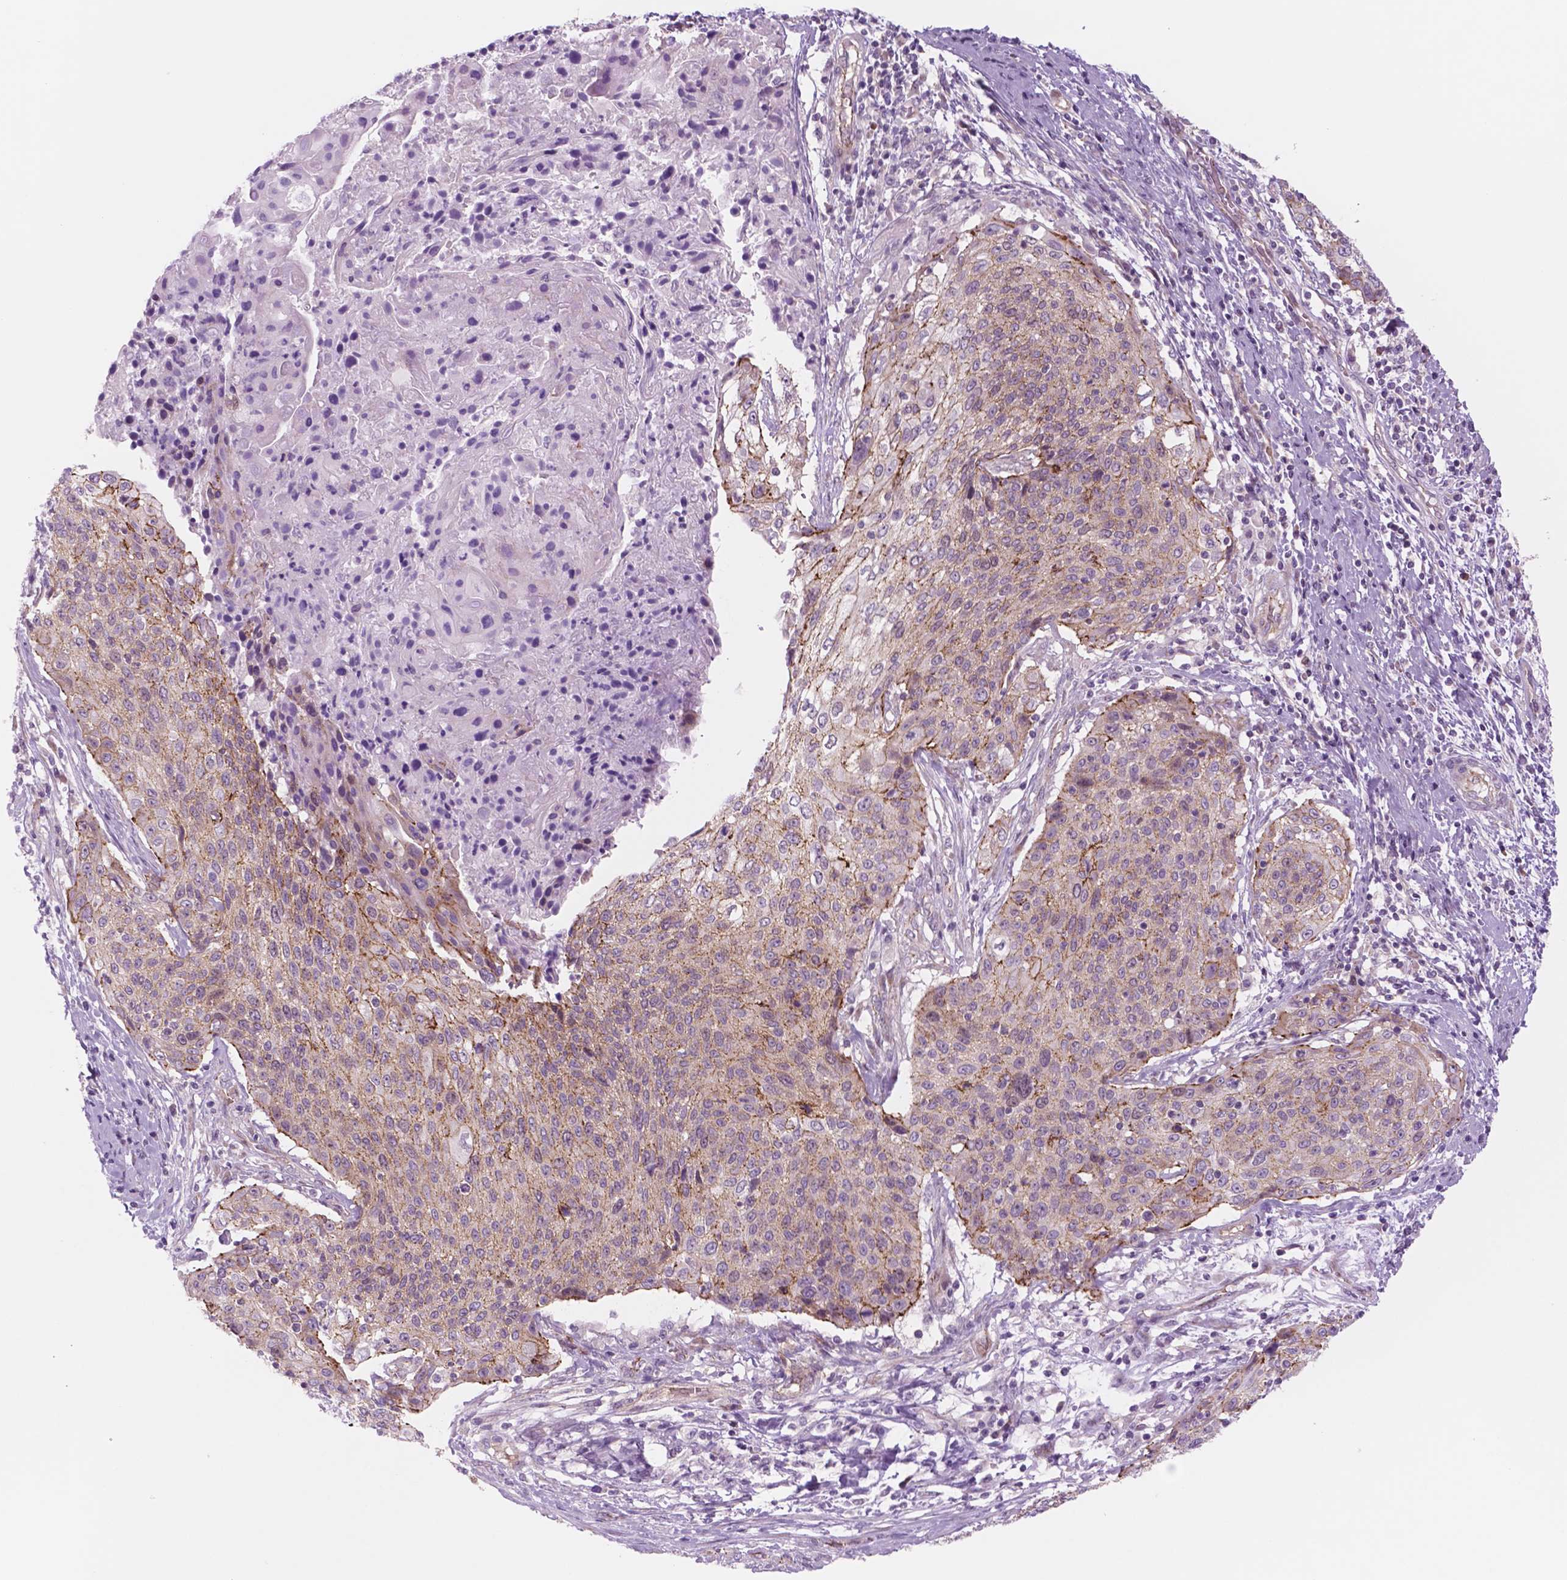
{"staining": {"intensity": "moderate", "quantity": "25%-75%", "location": "cytoplasmic/membranous"}, "tissue": "cervical cancer", "cell_type": "Tumor cells", "image_type": "cancer", "snomed": [{"axis": "morphology", "description": "Squamous cell carcinoma, NOS"}, {"axis": "topography", "description": "Cervix"}], "caption": "Cervical cancer (squamous cell carcinoma) stained for a protein (brown) exhibits moderate cytoplasmic/membranous positive expression in about 25%-75% of tumor cells.", "gene": "RND3", "patient": {"sex": "female", "age": 31}}